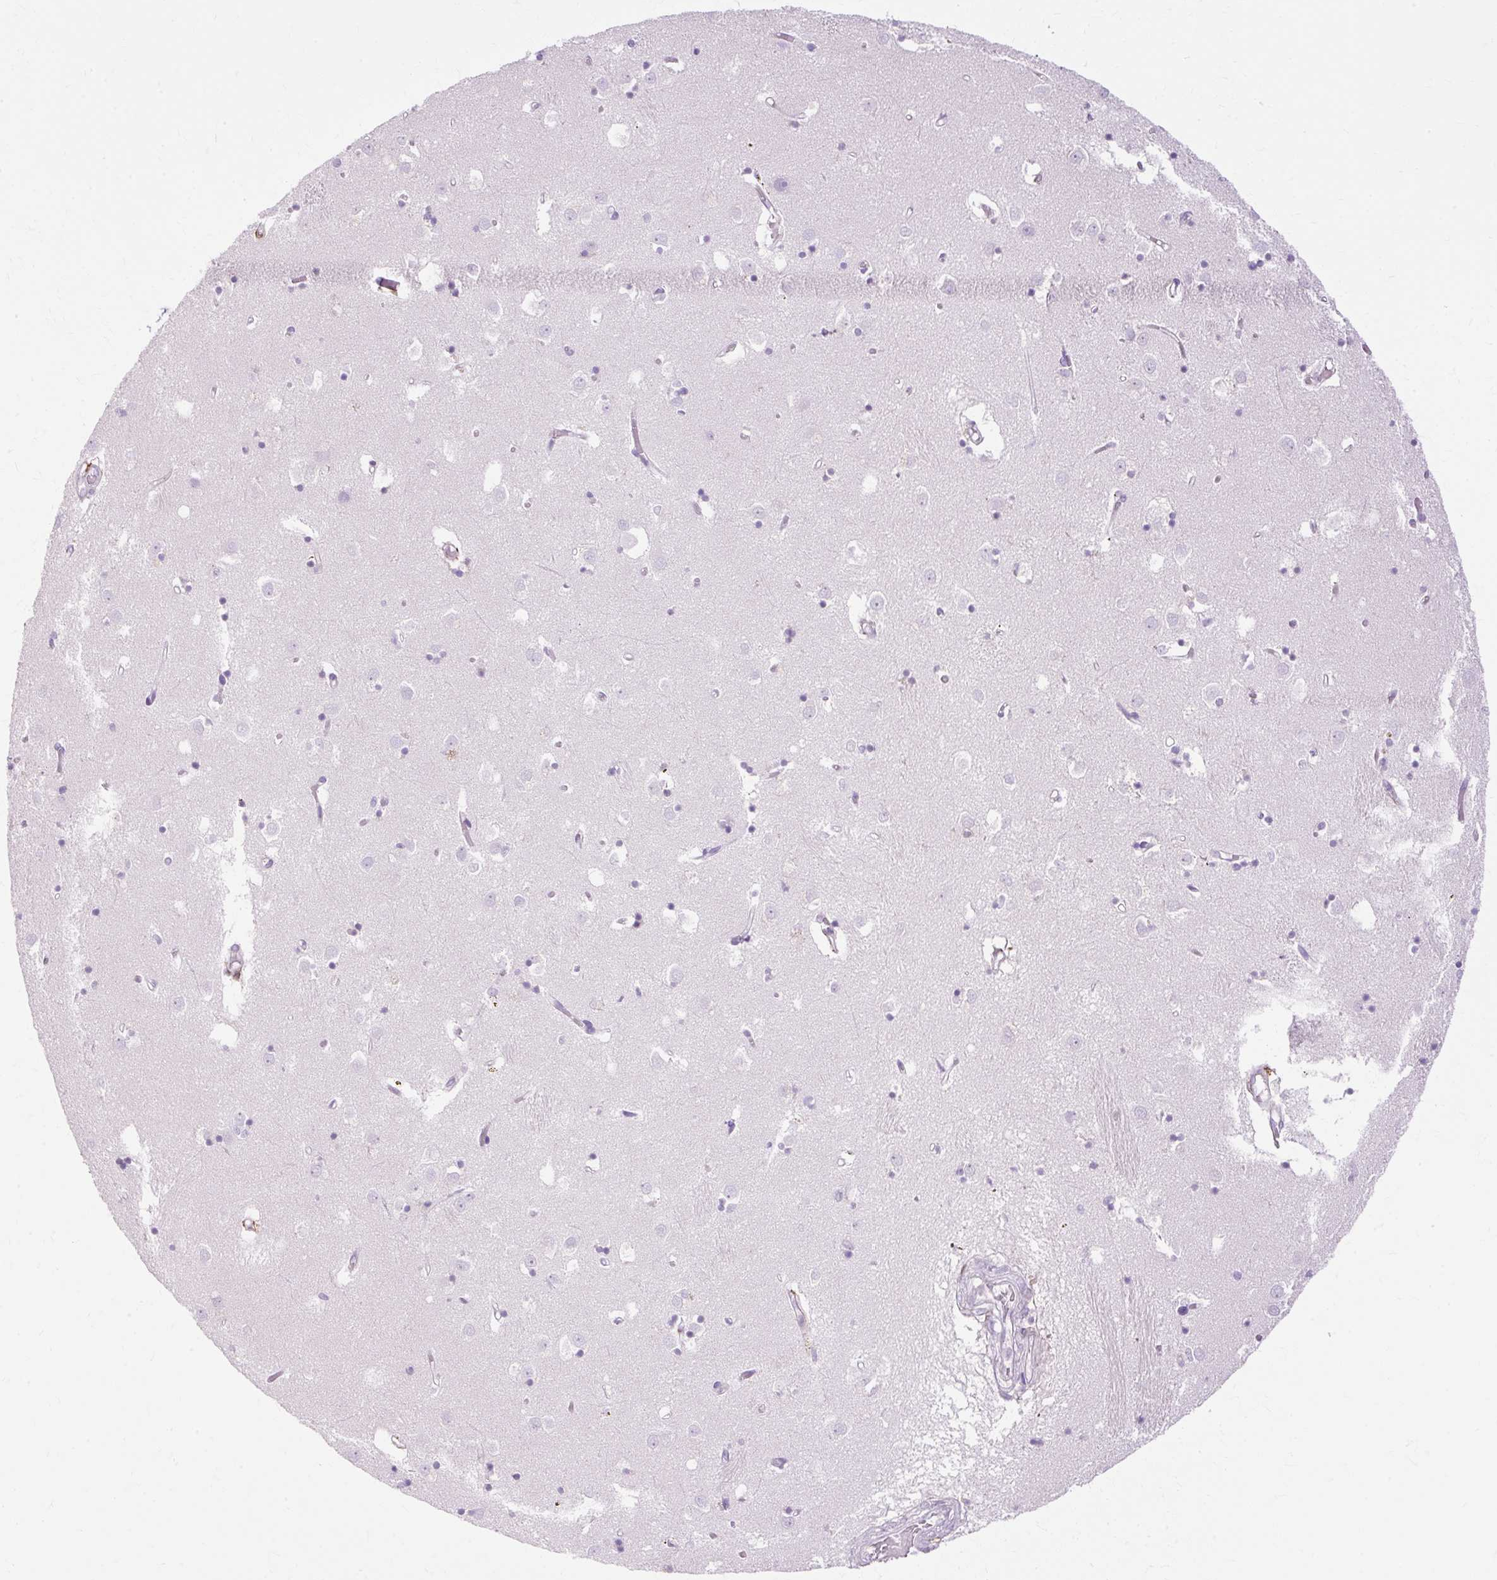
{"staining": {"intensity": "negative", "quantity": "none", "location": "none"}, "tissue": "caudate", "cell_type": "Glial cells", "image_type": "normal", "snomed": [{"axis": "morphology", "description": "Normal tissue, NOS"}, {"axis": "topography", "description": "Lateral ventricle wall"}], "caption": "A high-resolution histopathology image shows immunohistochemistry (IHC) staining of unremarkable caudate, which demonstrates no significant staining in glial cells. (Immunohistochemistry (ihc), brightfield microscopy, high magnification).", "gene": "HSD11B1", "patient": {"sex": "male", "age": 70}}